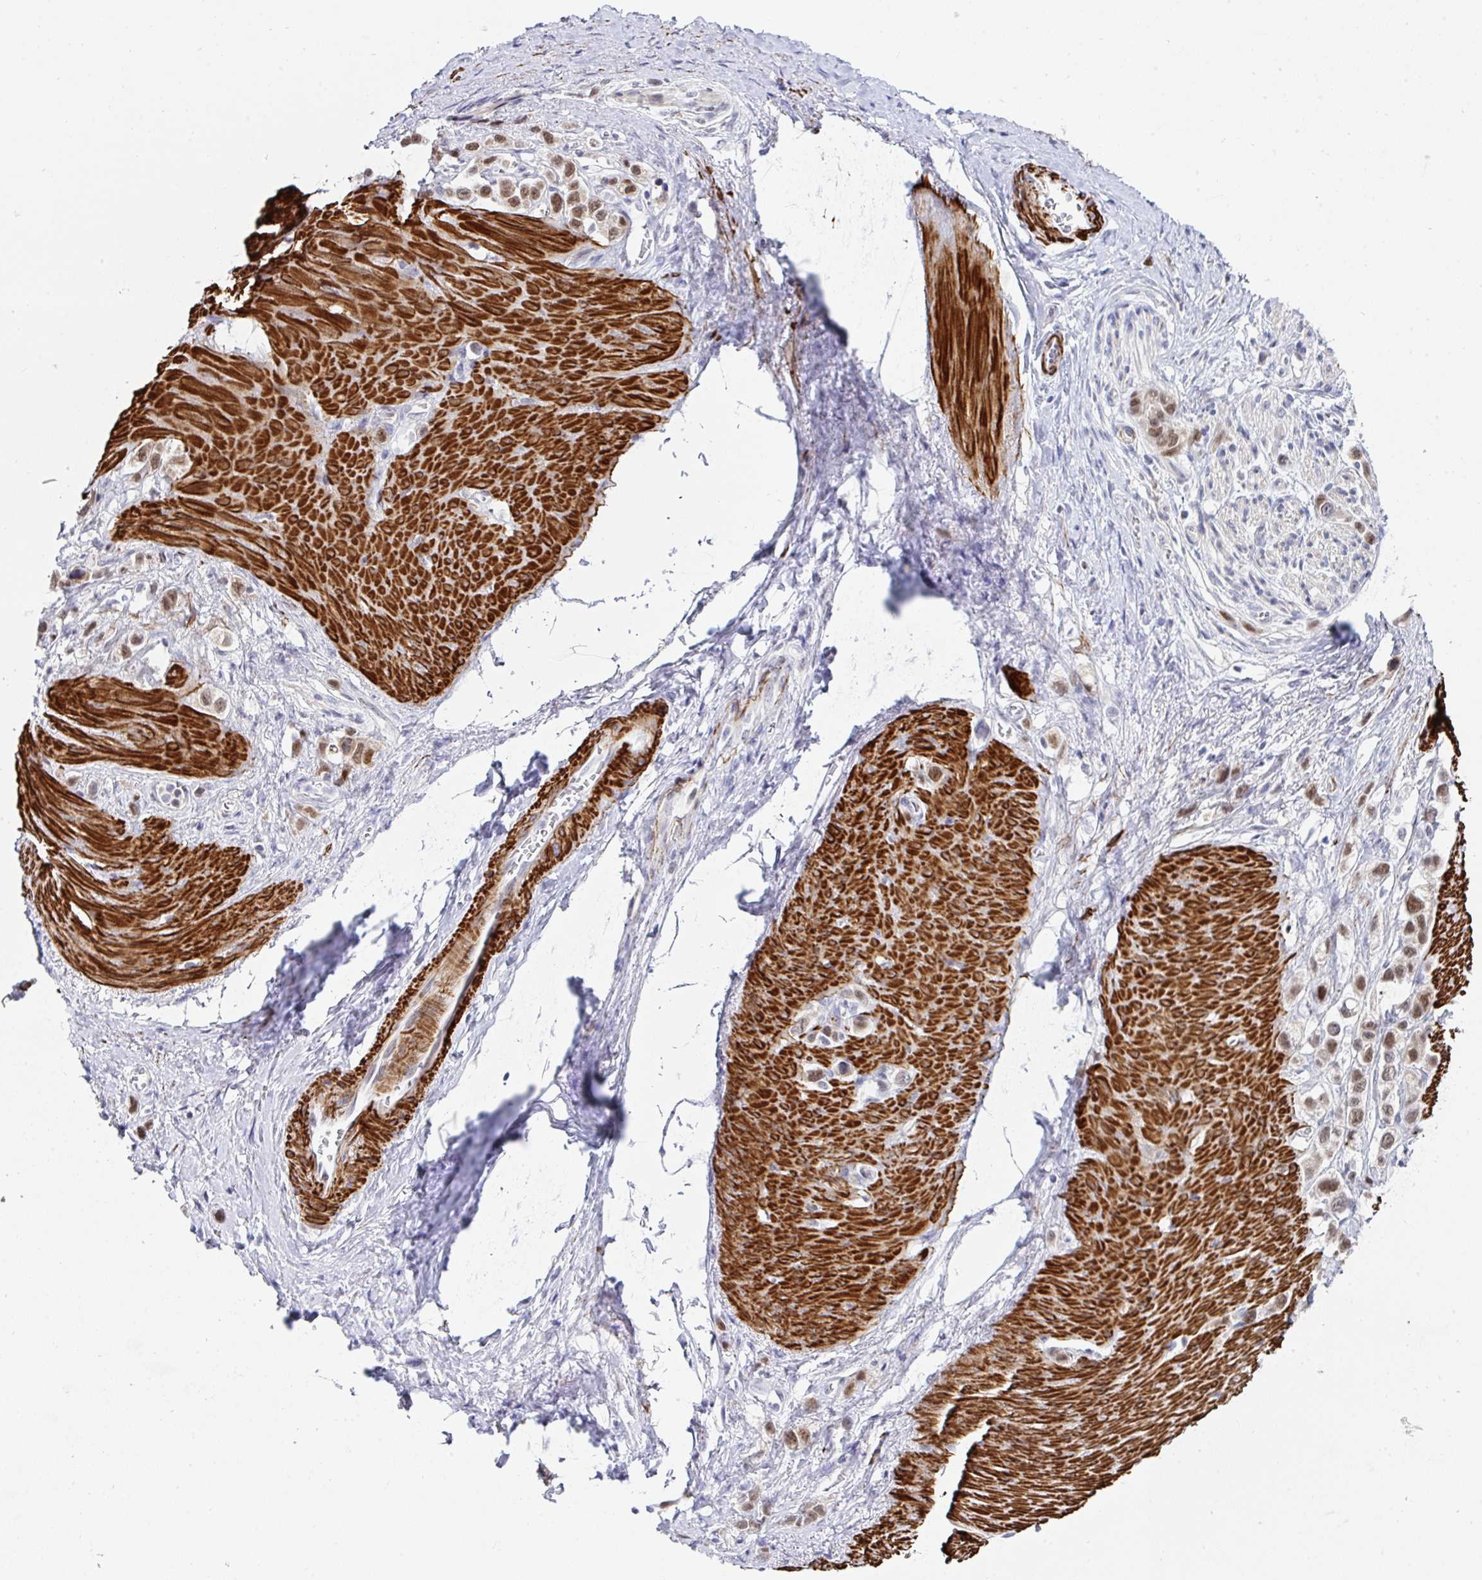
{"staining": {"intensity": "weak", "quantity": ">75%", "location": "nuclear"}, "tissue": "stomach cancer", "cell_type": "Tumor cells", "image_type": "cancer", "snomed": [{"axis": "morphology", "description": "Adenocarcinoma, NOS"}, {"axis": "topography", "description": "Stomach"}], "caption": "Protein staining by immunohistochemistry demonstrates weak nuclear expression in about >75% of tumor cells in stomach cancer.", "gene": "GINS2", "patient": {"sex": "female", "age": 65}}